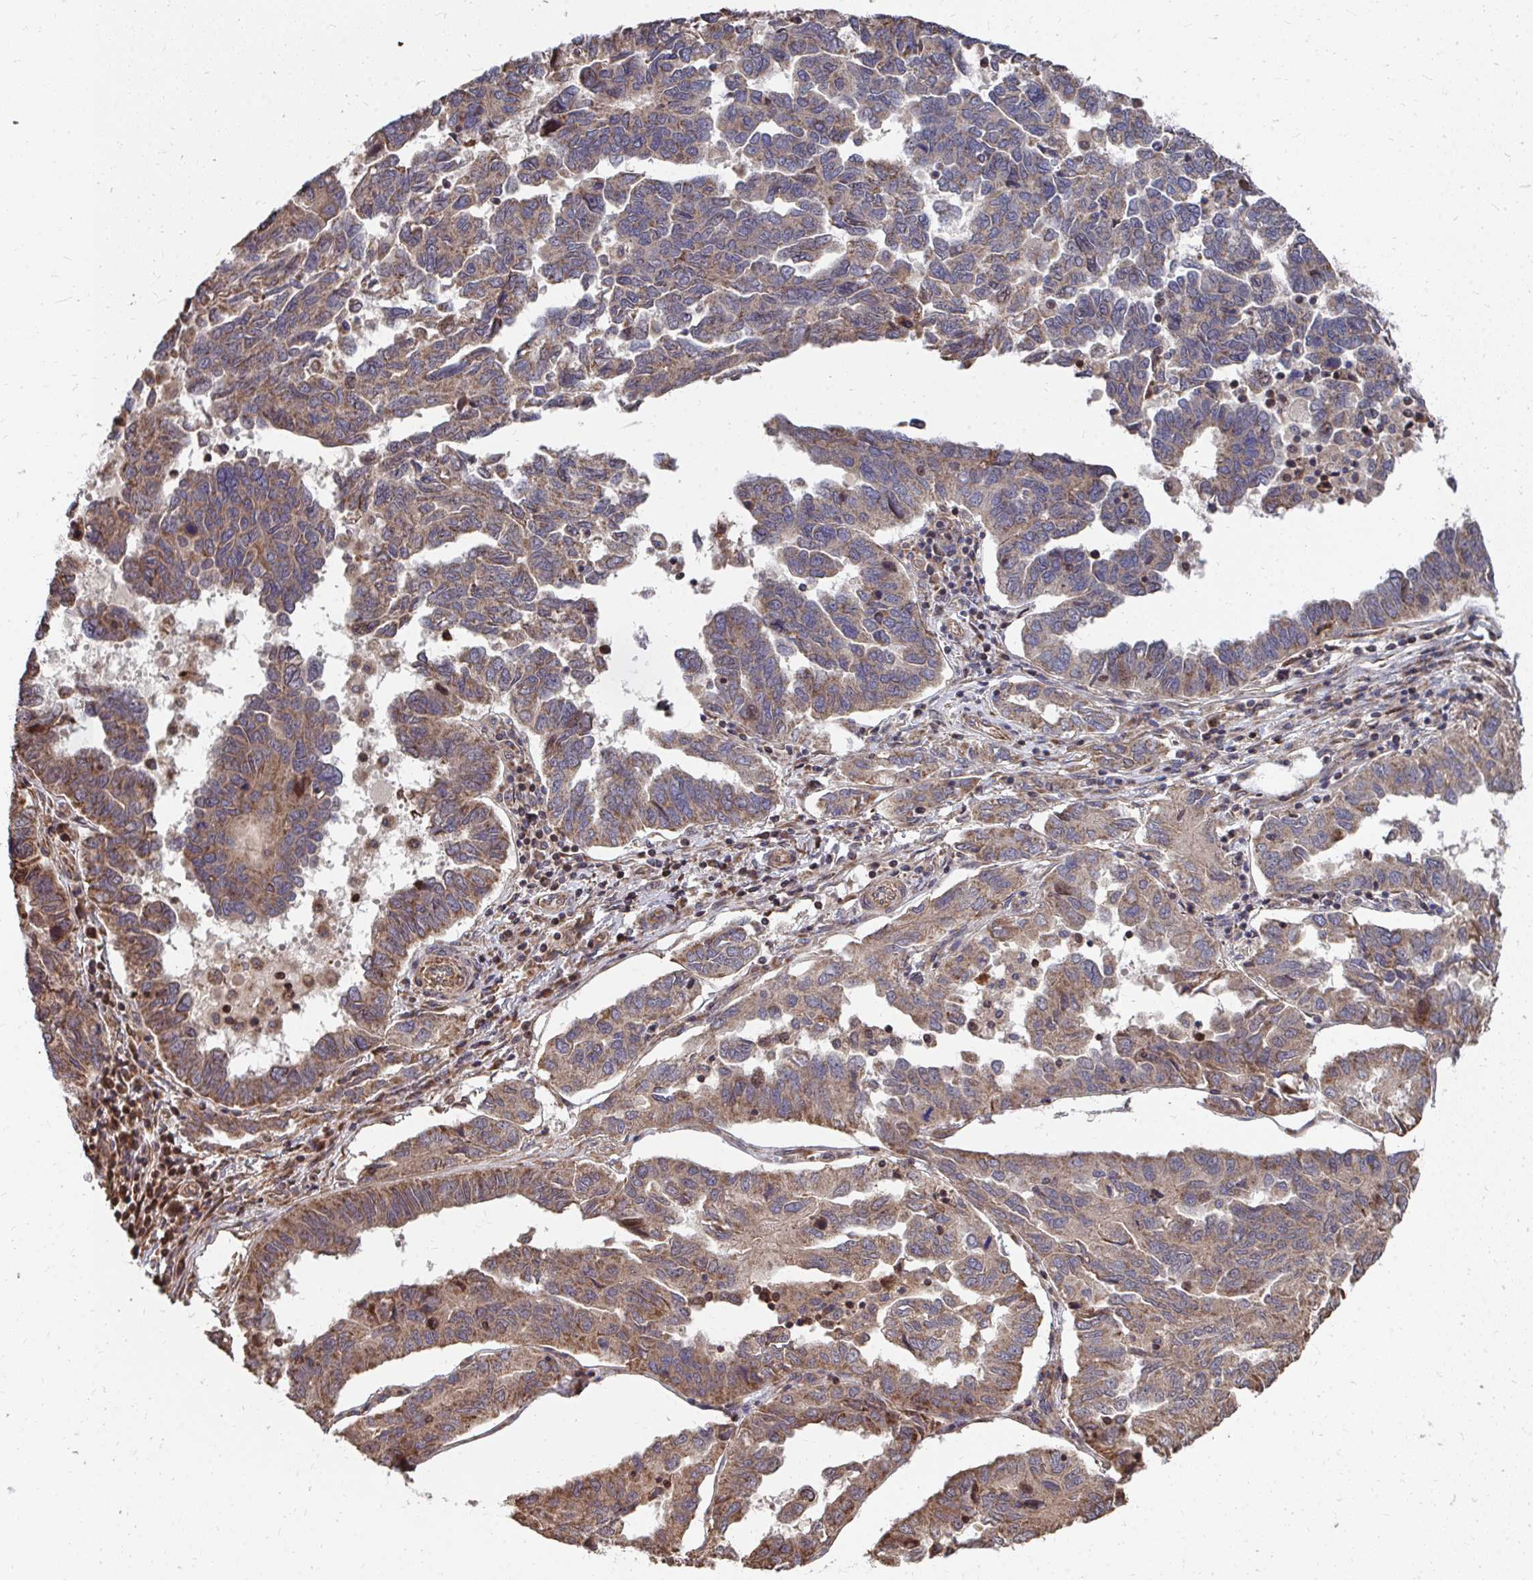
{"staining": {"intensity": "moderate", "quantity": ">75%", "location": "cytoplasmic/membranous"}, "tissue": "ovarian cancer", "cell_type": "Tumor cells", "image_type": "cancer", "snomed": [{"axis": "morphology", "description": "Cystadenocarcinoma, serous, NOS"}, {"axis": "topography", "description": "Ovary"}], "caption": "A brown stain labels moderate cytoplasmic/membranous positivity of a protein in ovarian cancer (serous cystadenocarcinoma) tumor cells.", "gene": "FAM89A", "patient": {"sex": "female", "age": 64}}